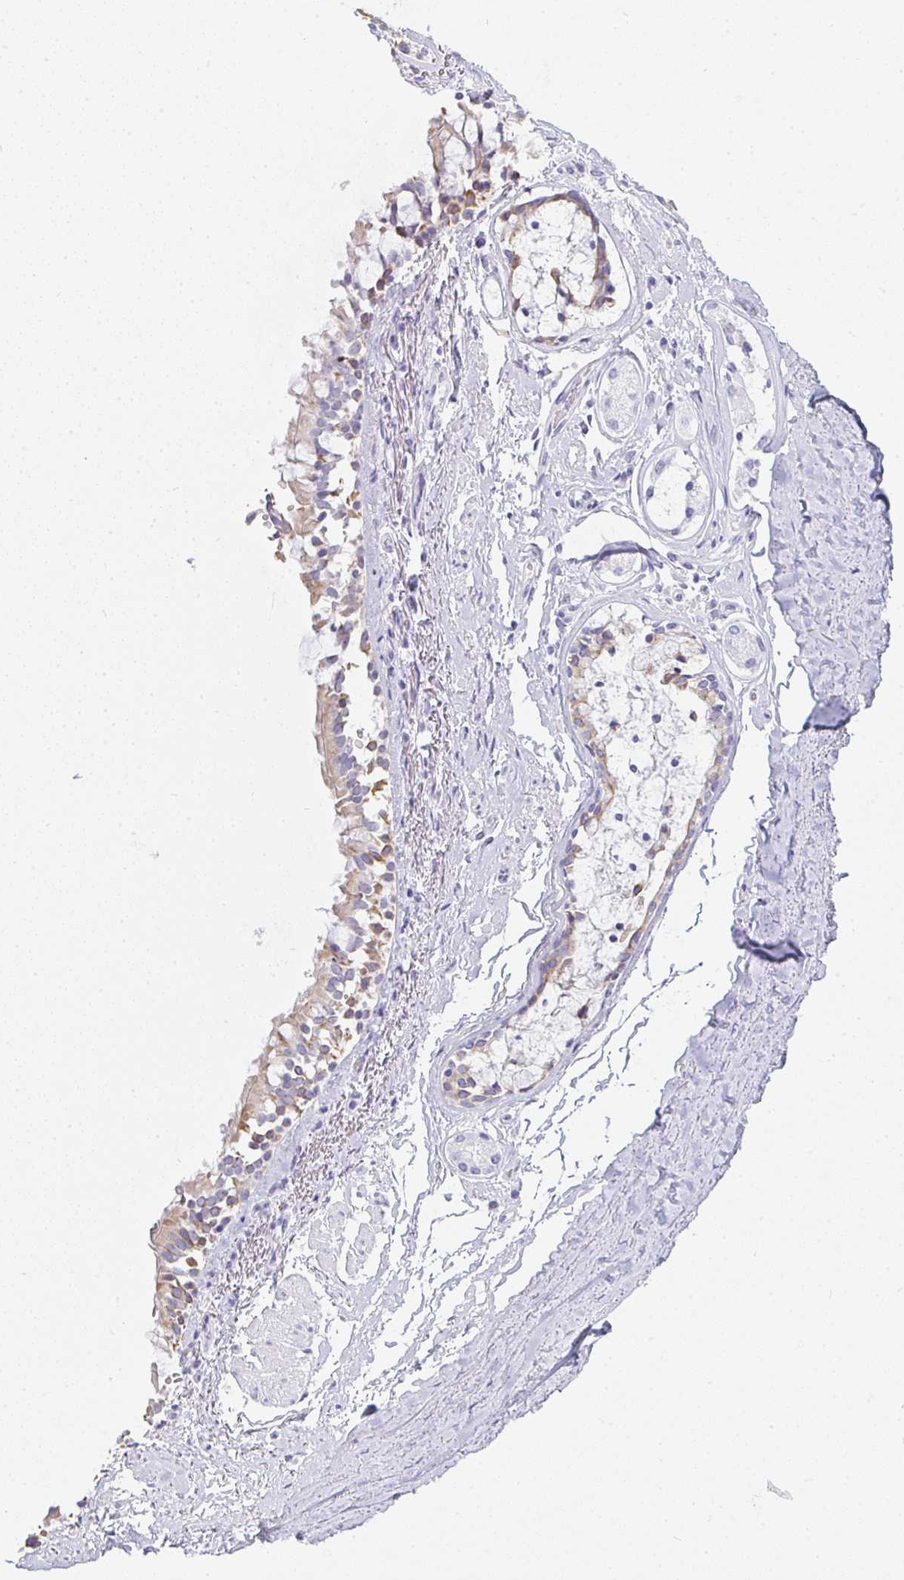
{"staining": {"intensity": "negative", "quantity": "none", "location": "none"}, "tissue": "soft tissue", "cell_type": "Chondrocytes", "image_type": "normal", "snomed": [{"axis": "morphology", "description": "Normal tissue, NOS"}, {"axis": "topography", "description": "Cartilage tissue"}, {"axis": "topography", "description": "Bronchus"}, {"axis": "topography", "description": "Peripheral nerve tissue"}], "caption": "Immunohistochemistry micrograph of benign soft tissue stained for a protein (brown), which exhibits no staining in chondrocytes.", "gene": "OR5J2", "patient": {"sex": "male", "age": 67}}